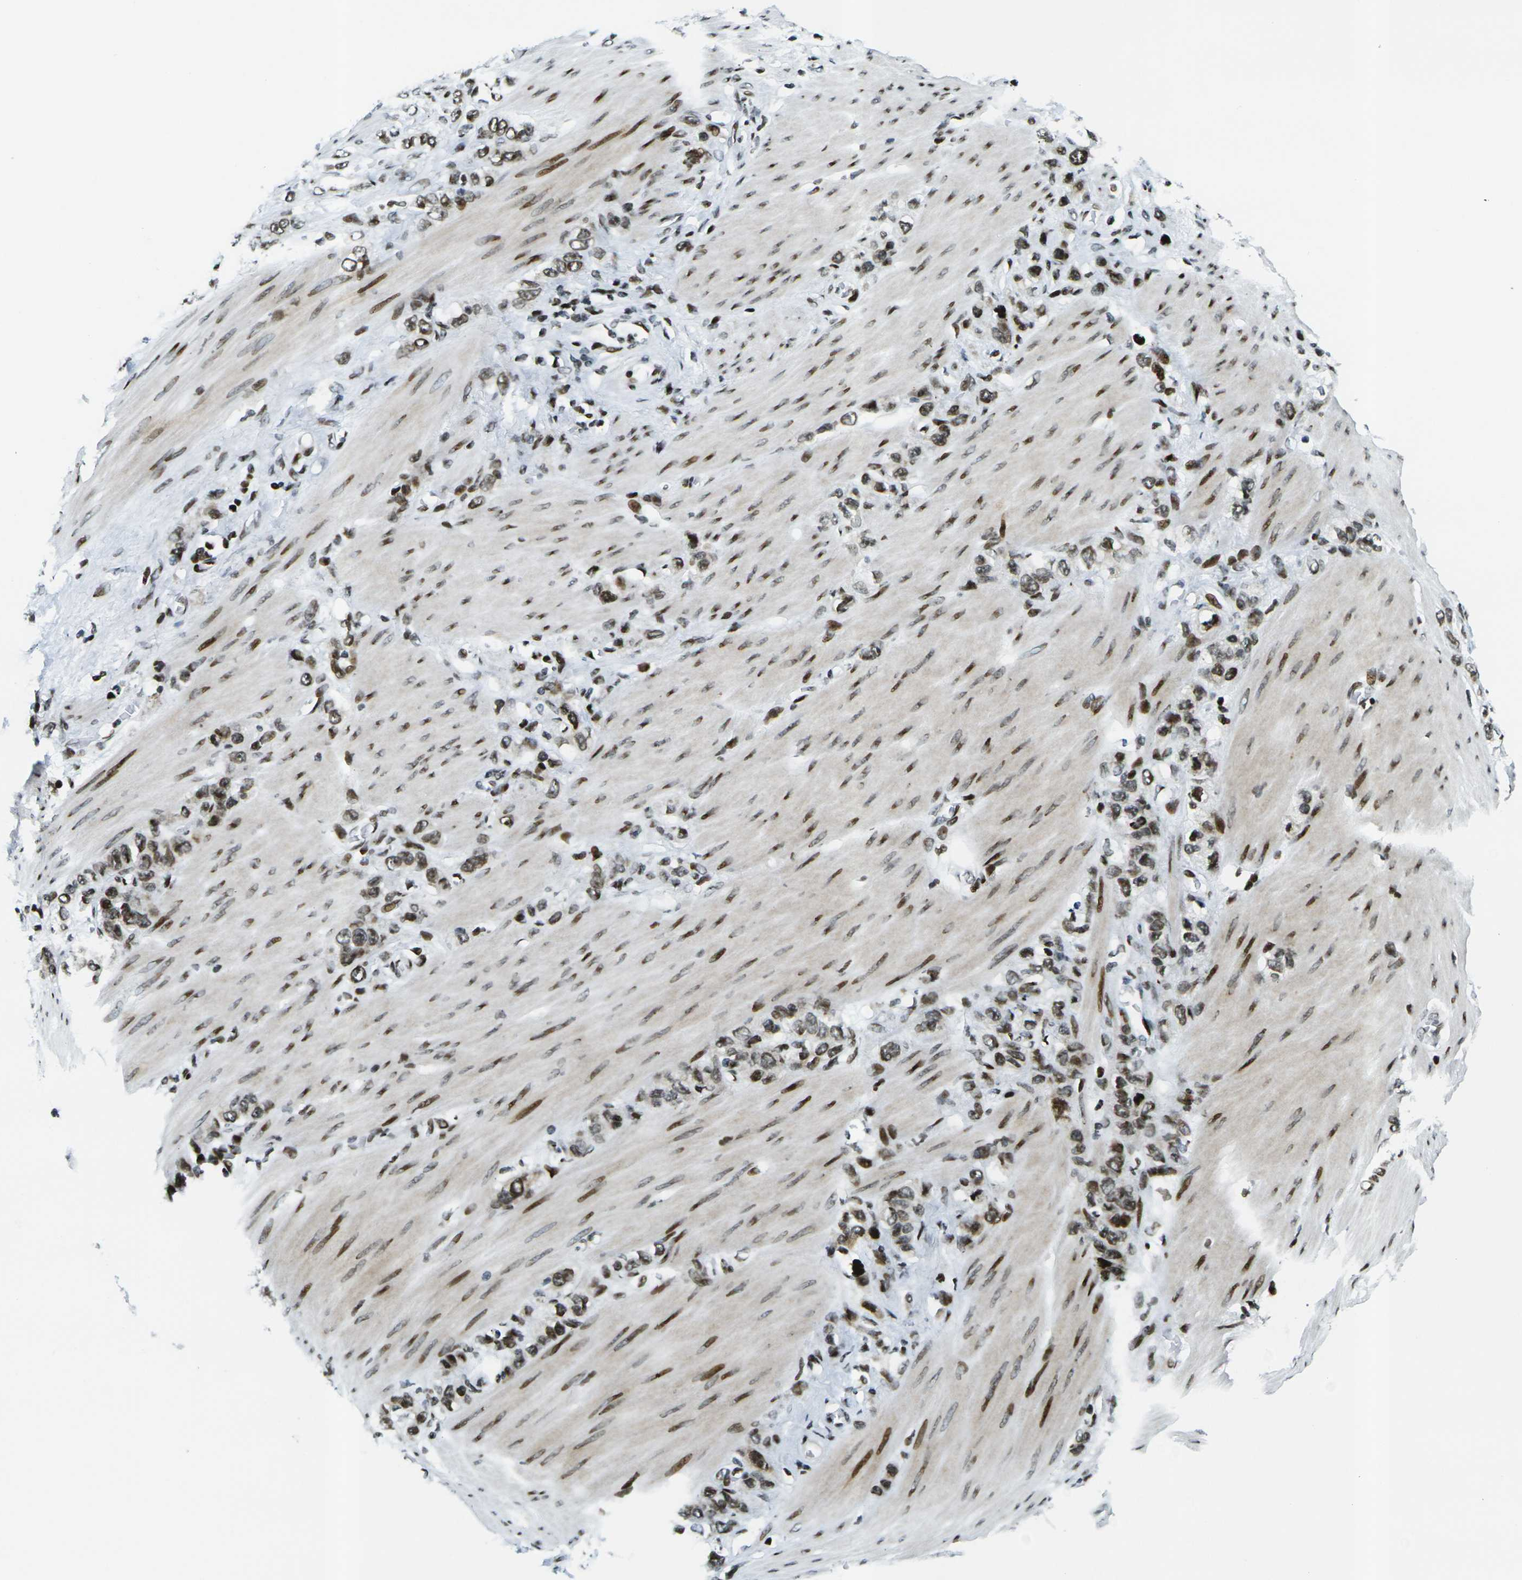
{"staining": {"intensity": "moderate", "quantity": ">75%", "location": "nuclear"}, "tissue": "stomach cancer", "cell_type": "Tumor cells", "image_type": "cancer", "snomed": [{"axis": "morphology", "description": "Adenocarcinoma, NOS"}, {"axis": "morphology", "description": "Adenocarcinoma, High grade"}, {"axis": "topography", "description": "Stomach, upper"}, {"axis": "topography", "description": "Stomach, lower"}], "caption": "This micrograph demonstrates immunohistochemistry (IHC) staining of stomach cancer, with medium moderate nuclear positivity in about >75% of tumor cells.", "gene": "H3-3A", "patient": {"sex": "female", "age": 65}}